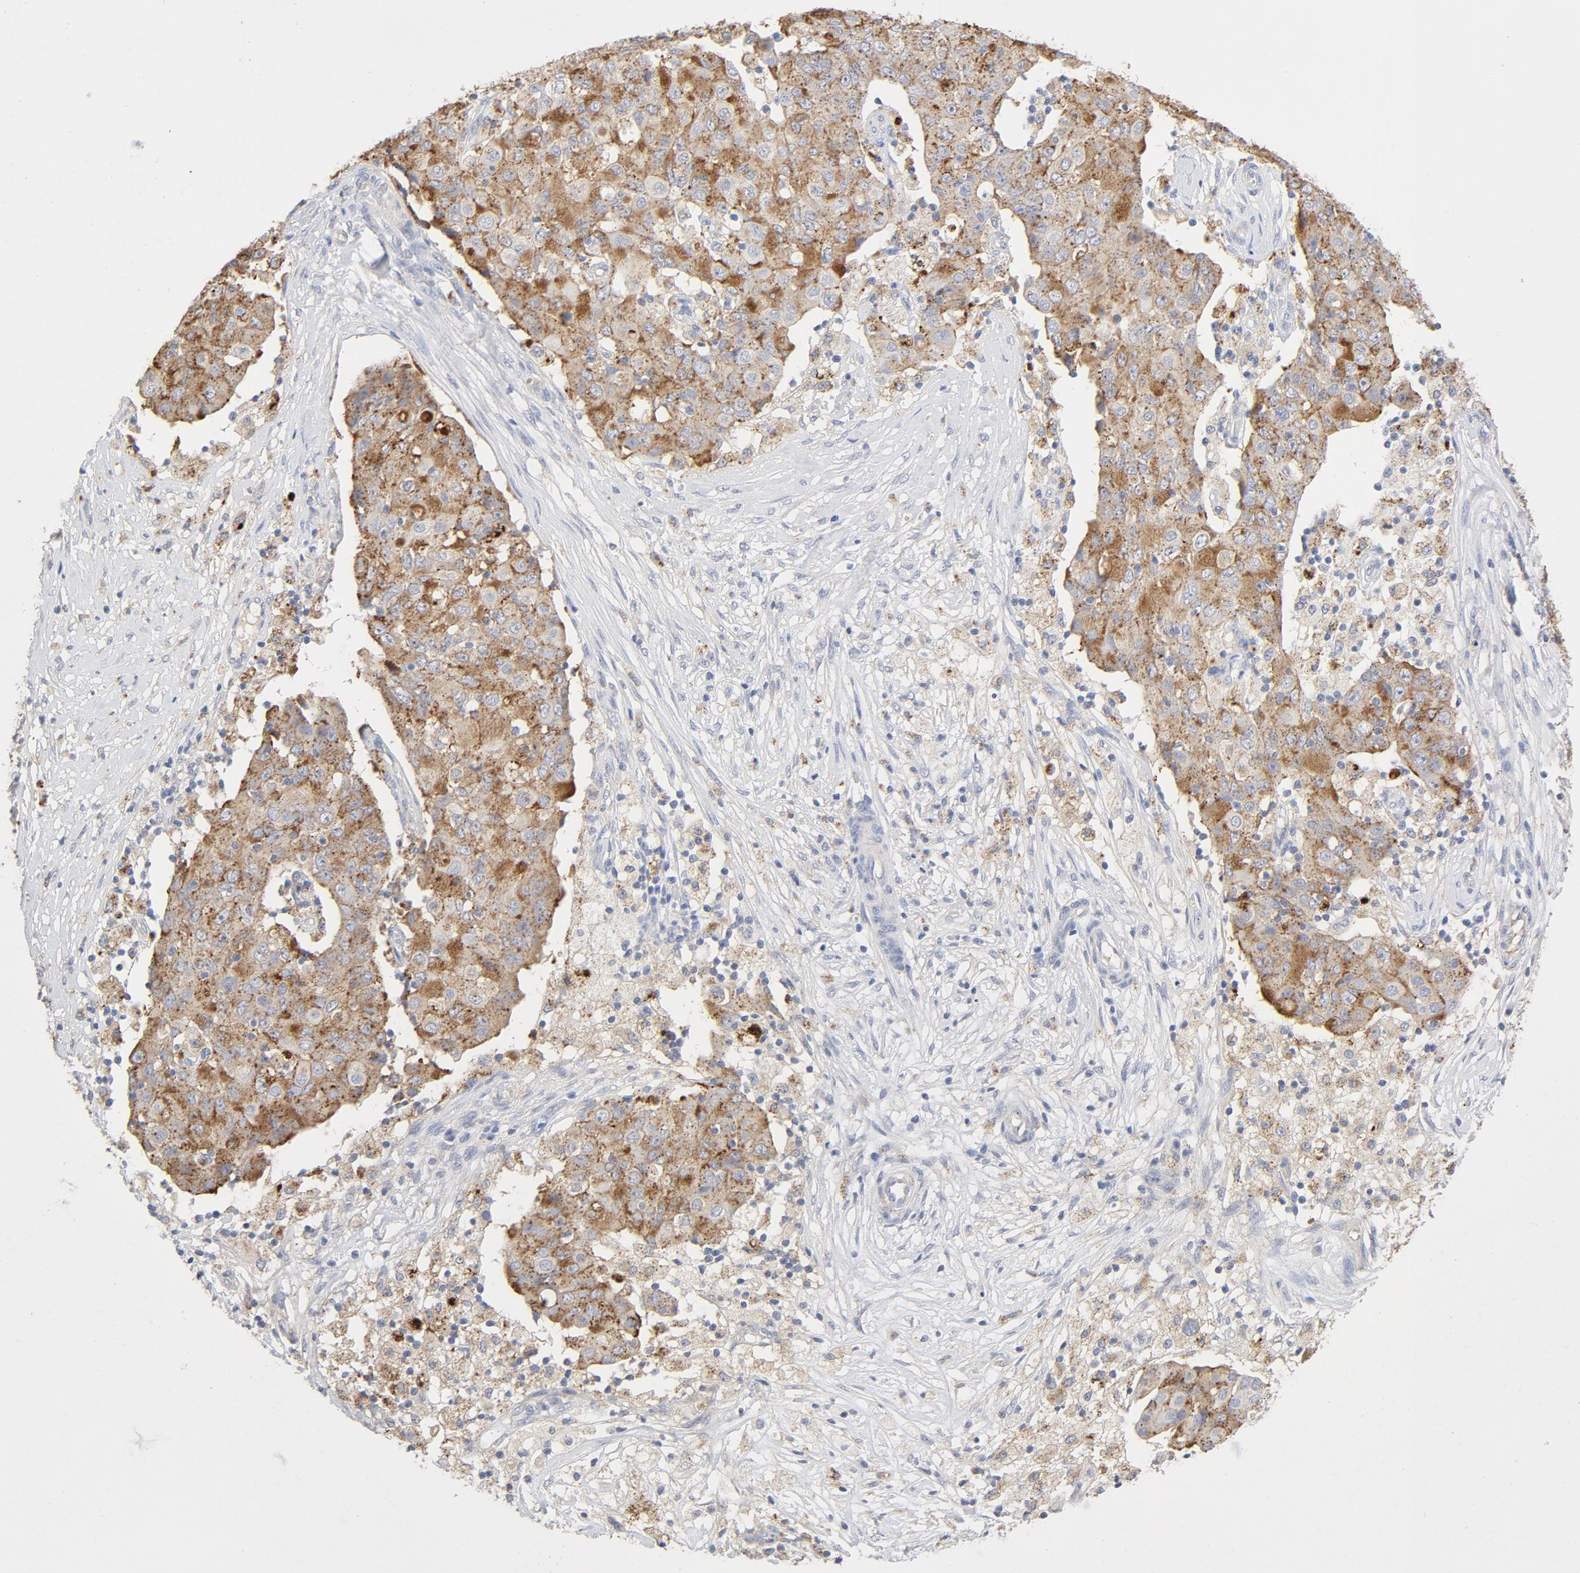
{"staining": {"intensity": "moderate", "quantity": ">75%", "location": "cytoplasmic/membranous"}, "tissue": "ovarian cancer", "cell_type": "Tumor cells", "image_type": "cancer", "snomed": [{"axis": "morphology", "description": "Carcinoma, endometroid"}, {"axis": "topography", "description": "Ovary"}], "caption": "Immunohistochemistry (IHC) (DAB) staining of human ovarian endometroid carcinoma demonstrates moderate cytoplasmic/membranous protein expression in about >75% of tumor cells. (DAB (3,3'-diaminobenzidine) IHC with brightfield microscopy, high magnification).", "gene": "MAGEB17", "patient": {"sex": "female", "age": 42}}